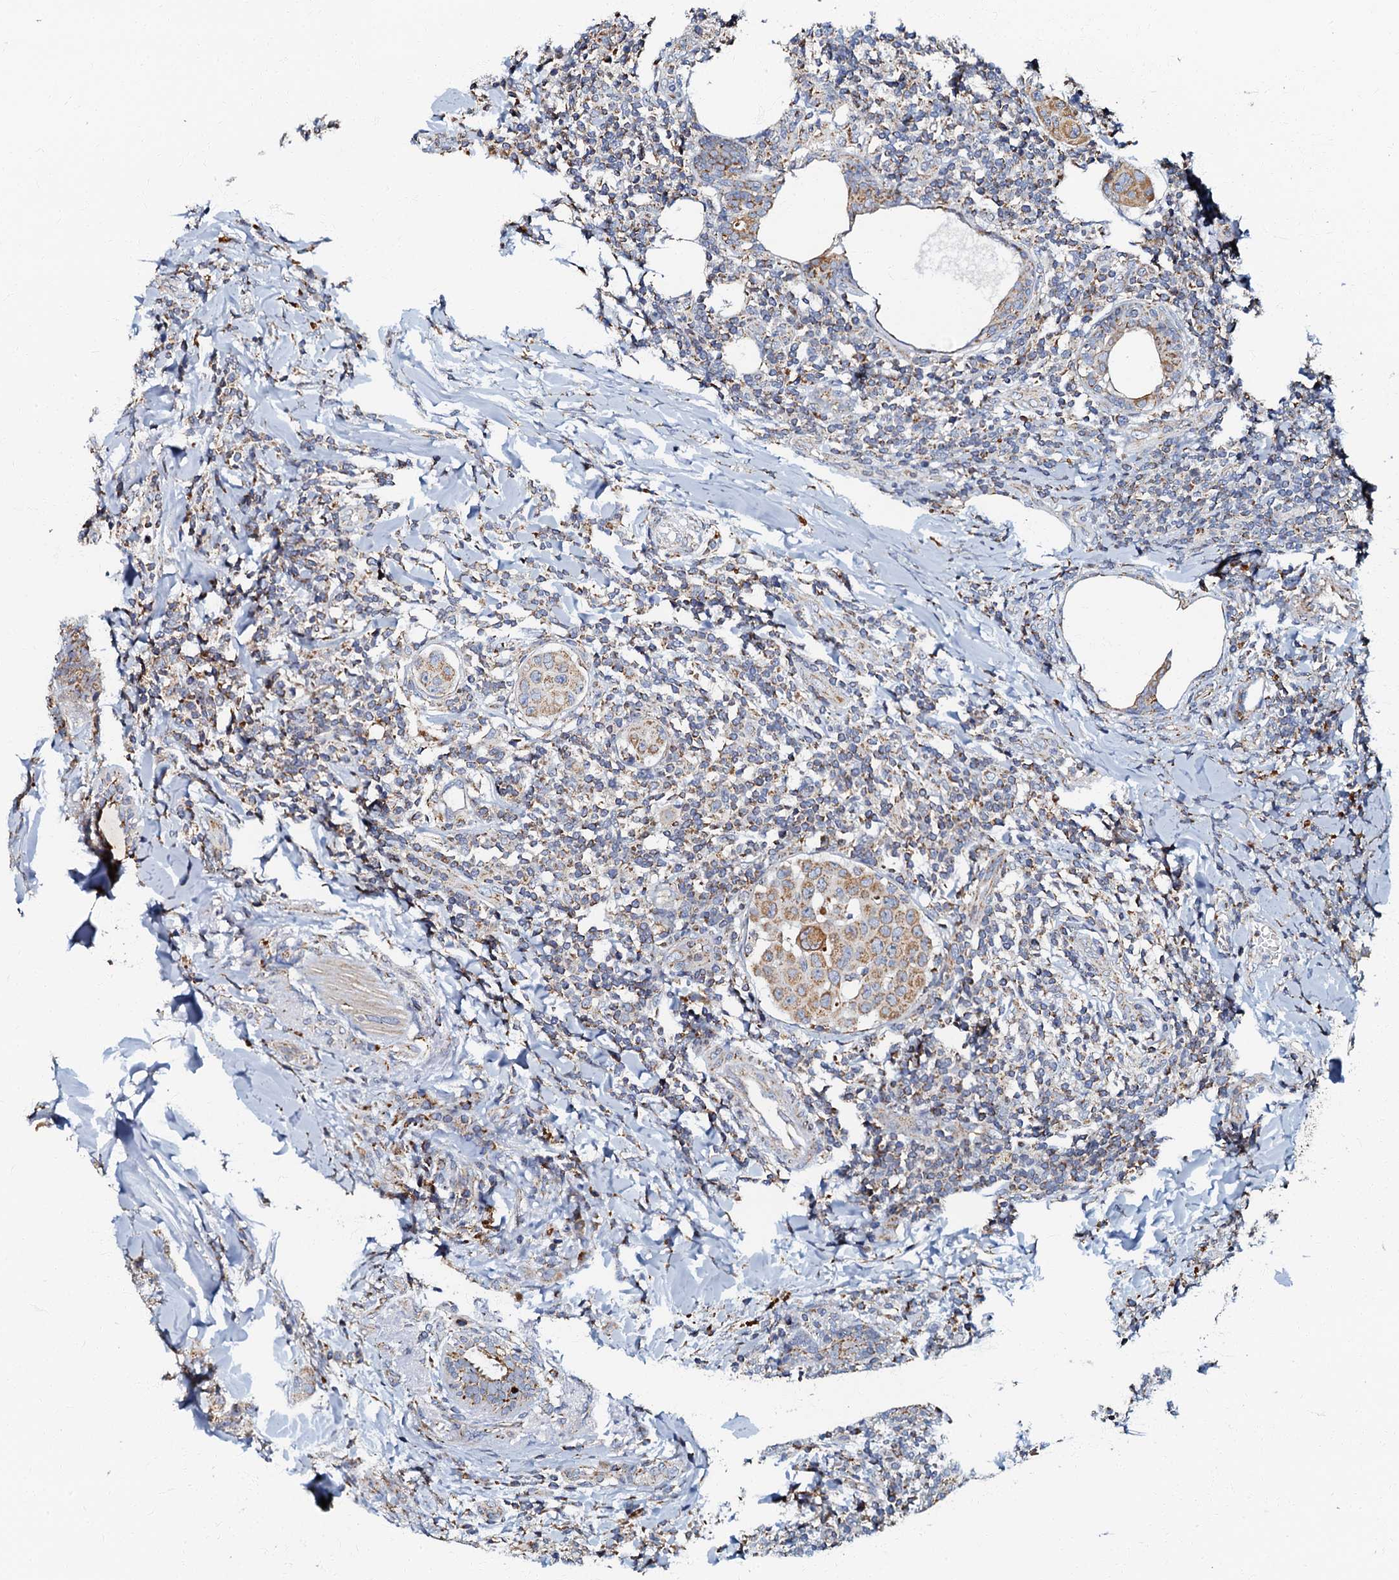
{"staining": {"intensity": "moderate", "quantity": ">75%", "location": "cytoplasmic/membranous"}, "tissue": "breast cancer", "cell_type": "Tumor cells", "image_type": "cancer", "snomed": [{"axis": "morphology", "description": "Duct carcinoma"}, {"axis": "topography", "description": "Breast"}], "caption": "Moderate cytoplasmic/membranous positivity is appreciated in about >75% of tumor cells in breast invasive ductal carcinoma.", "gene": "NDUFA12", "patient": {"sex": "female", "age": 40}}